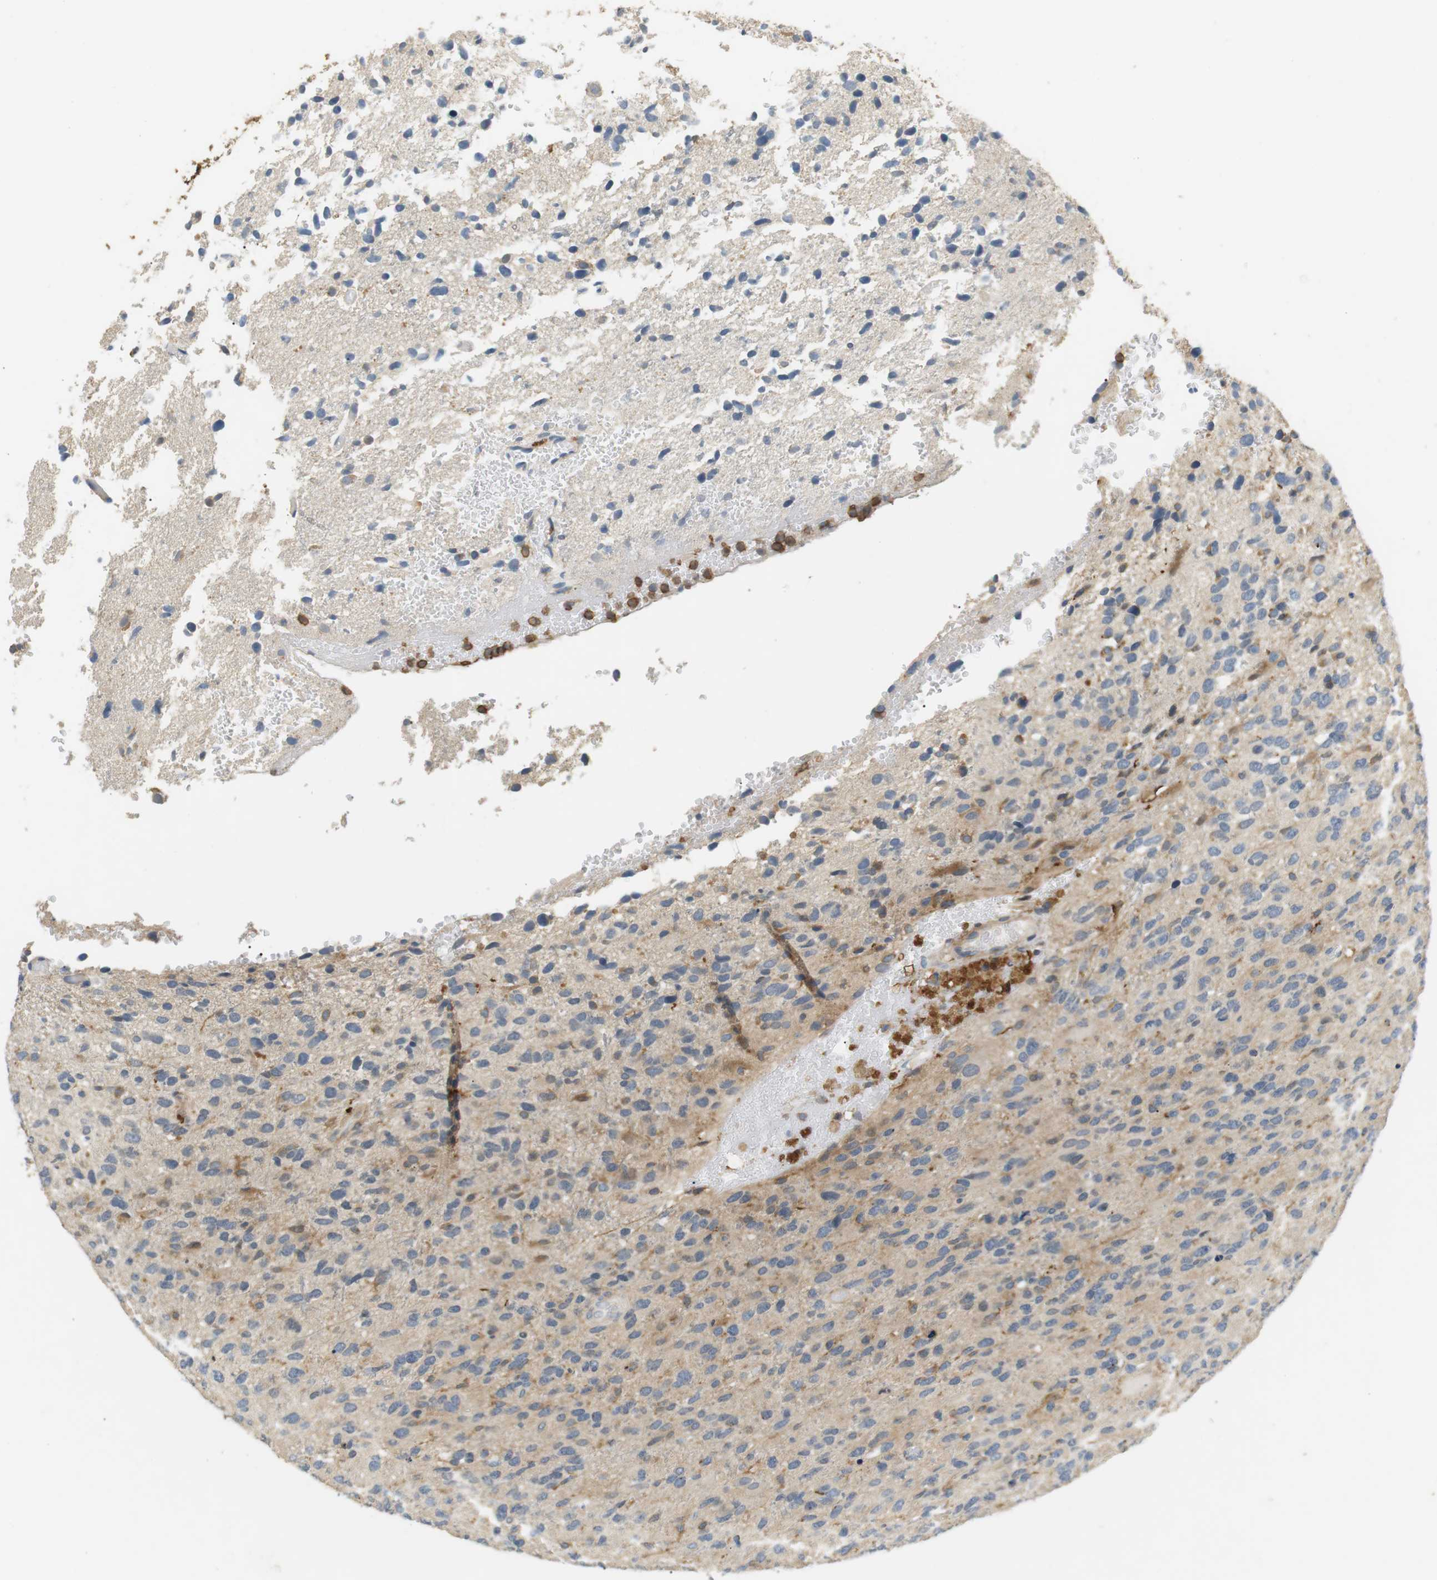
{"staining": {"intensity": "weak", "quantity": "<25%", "location": "cytoplasmic/membranous"}, "tissue": "glioma", "cell_type": "Tumor cells", "image_type": "cancer", "snomed": [{"axis": "morphology", "description": "Glioma, malignant, High grade"}, {"axis": "topography", "description": "Brain"}], "caption": "Immunohistochemistry image of human glioma stained for a protein (brown), which demonstrates no positivity in tumor cells.", "gene": "P2RY1", "patient": {"sex": "female", "age": 58}}